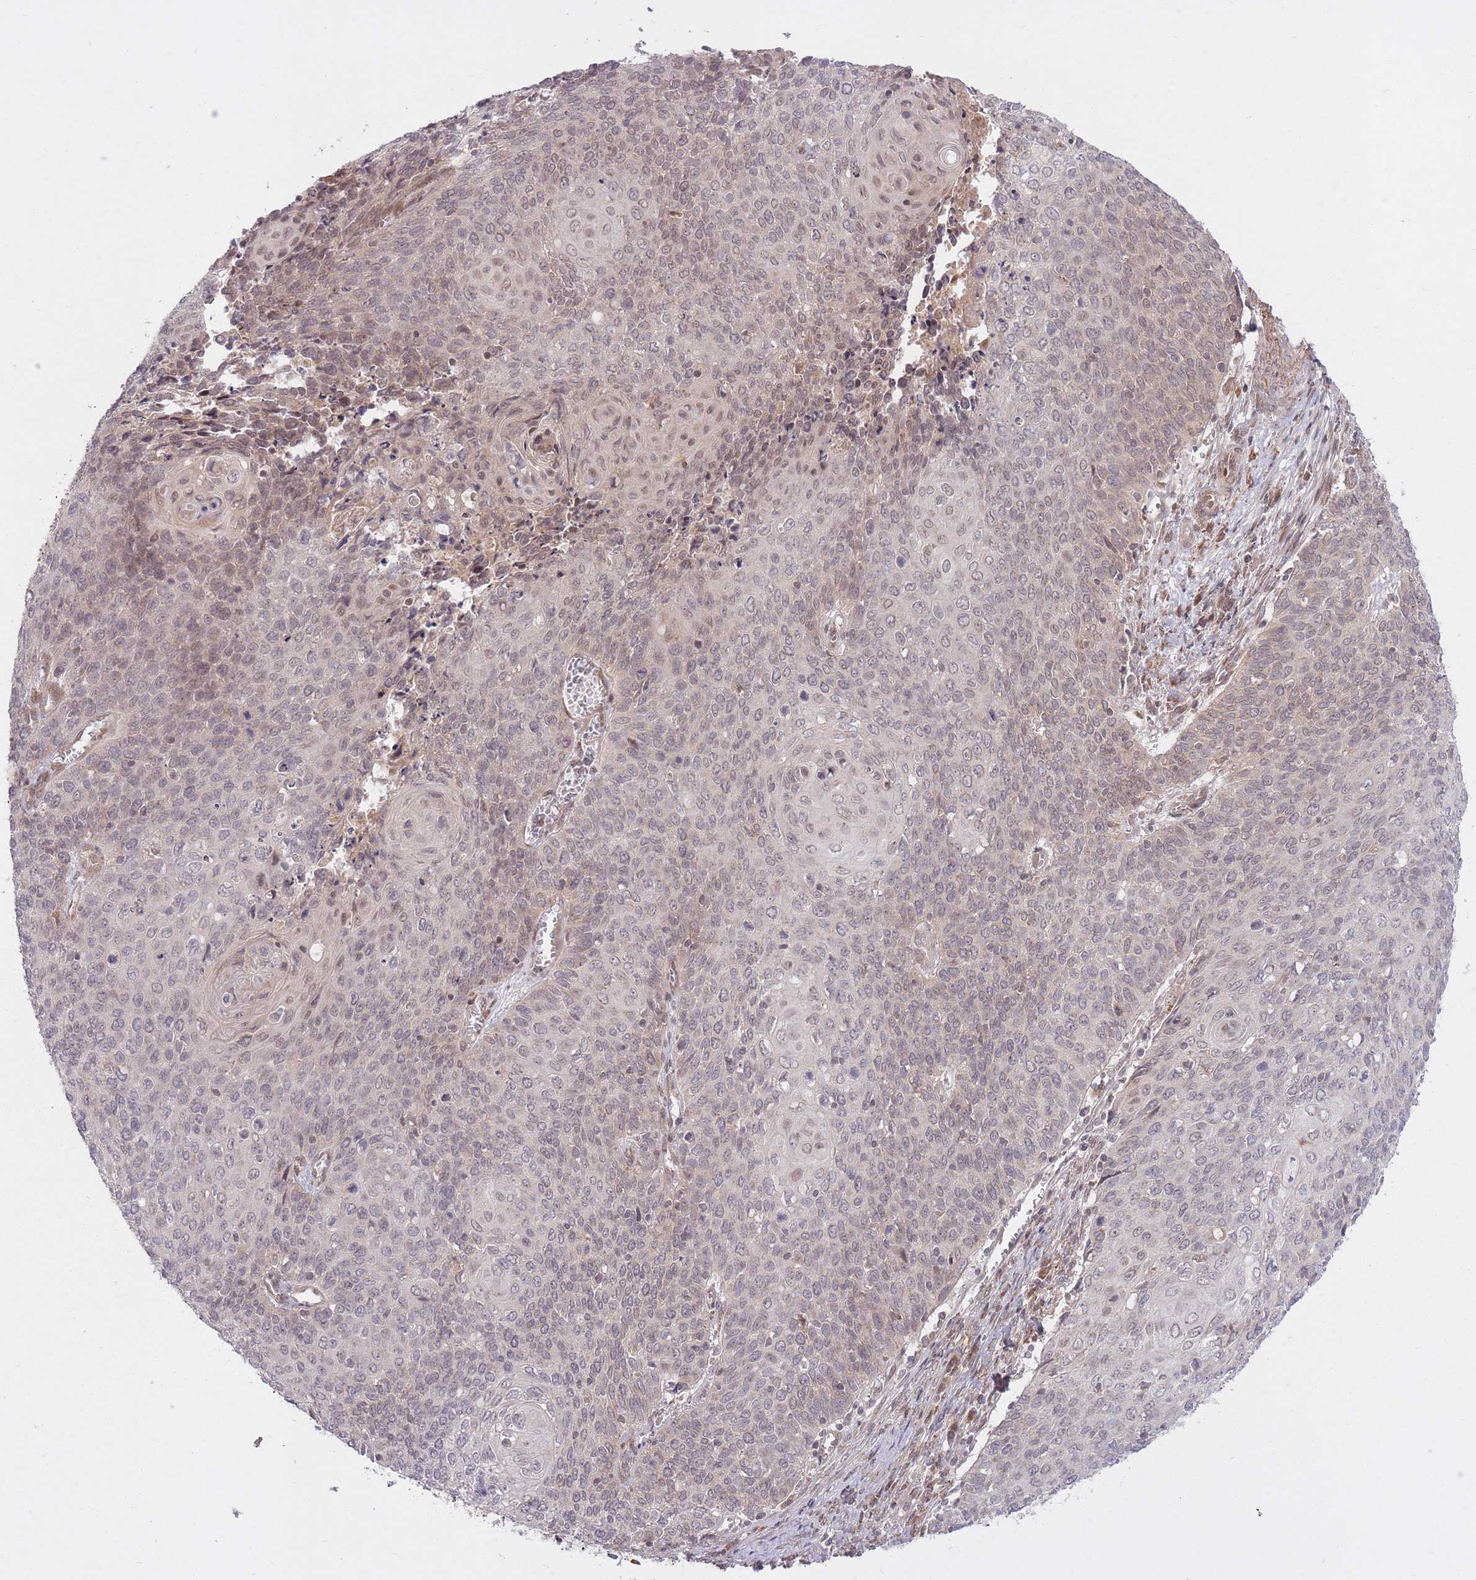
{"staining": {"intensity": "weak", "quantity": "25%-75%", "location": "nuclear"}, "tissue": "cervical cancer", "cell_type": "Tumor cells", "image_type": "cancer", "snomed": [{"axis": "morphology", "description": "Squamous cell carcinoma, NOS"}, {"axis": "topography", "description": "Cervix"}], "caption": "Protein expression analysis of cervical cancer (squamous cell carcinoma) displays weak nuclear positivity in about 25%-75% of tumor cells.", "gene": "ZNF391", "patient": {"sex": "female", "age": 39}}